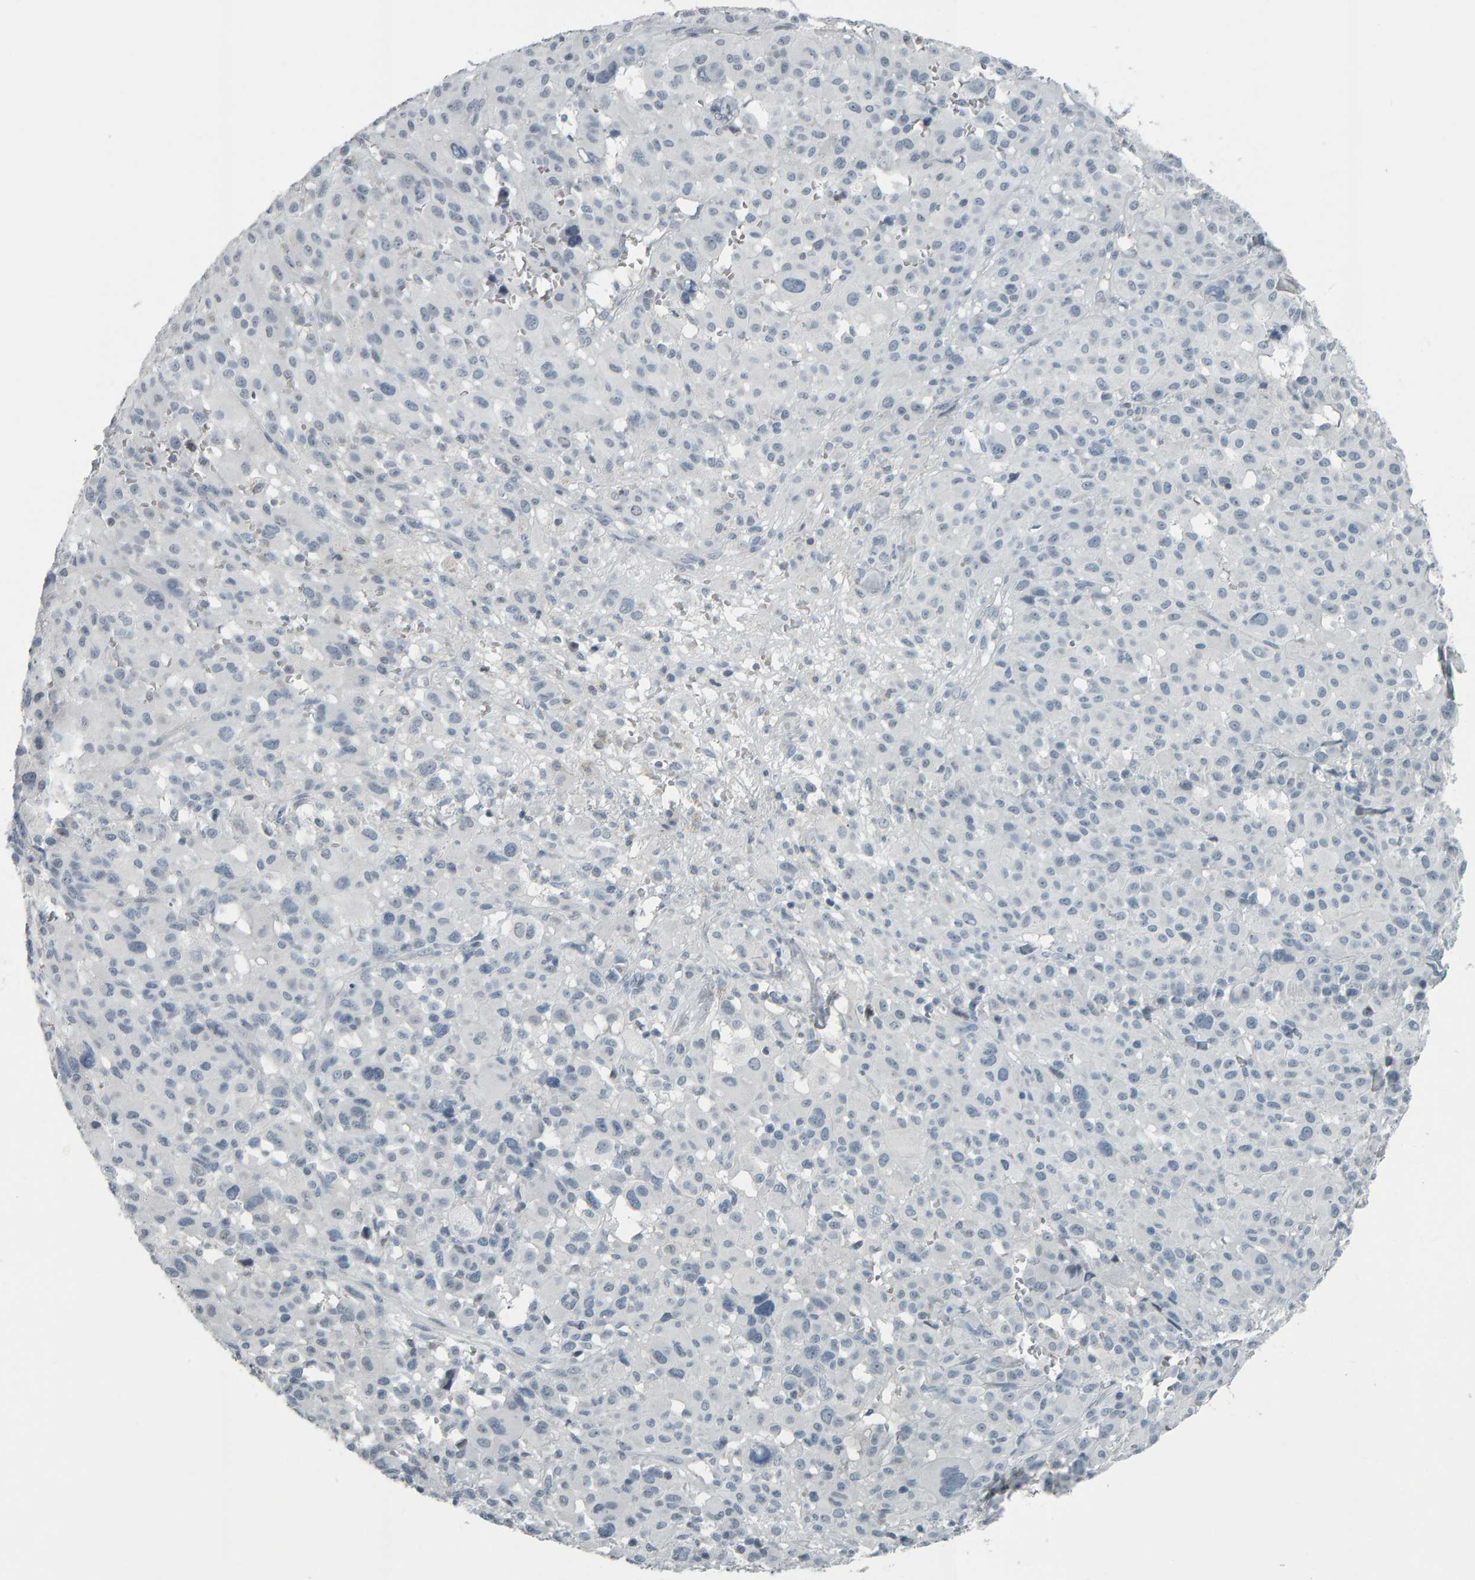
{"staining": {"intensity": "negative", "quantity": "none", "location": "none"}, "tissue": "melanoma", "cell_type": "Tumor cells", "image_type": "cancer", "snomed": [{"axis": "morphology", "description": "Malignant melanoma, Metastatic site"}, {"axis": "topography", "description": "Skin"}], "caption": "Protein analysis of malignant melanoma (metastatic site) demonstrates no significant positivity in tumor cells.", "gene": "PYY", "patient": {"sex": "female", "age": 74}}